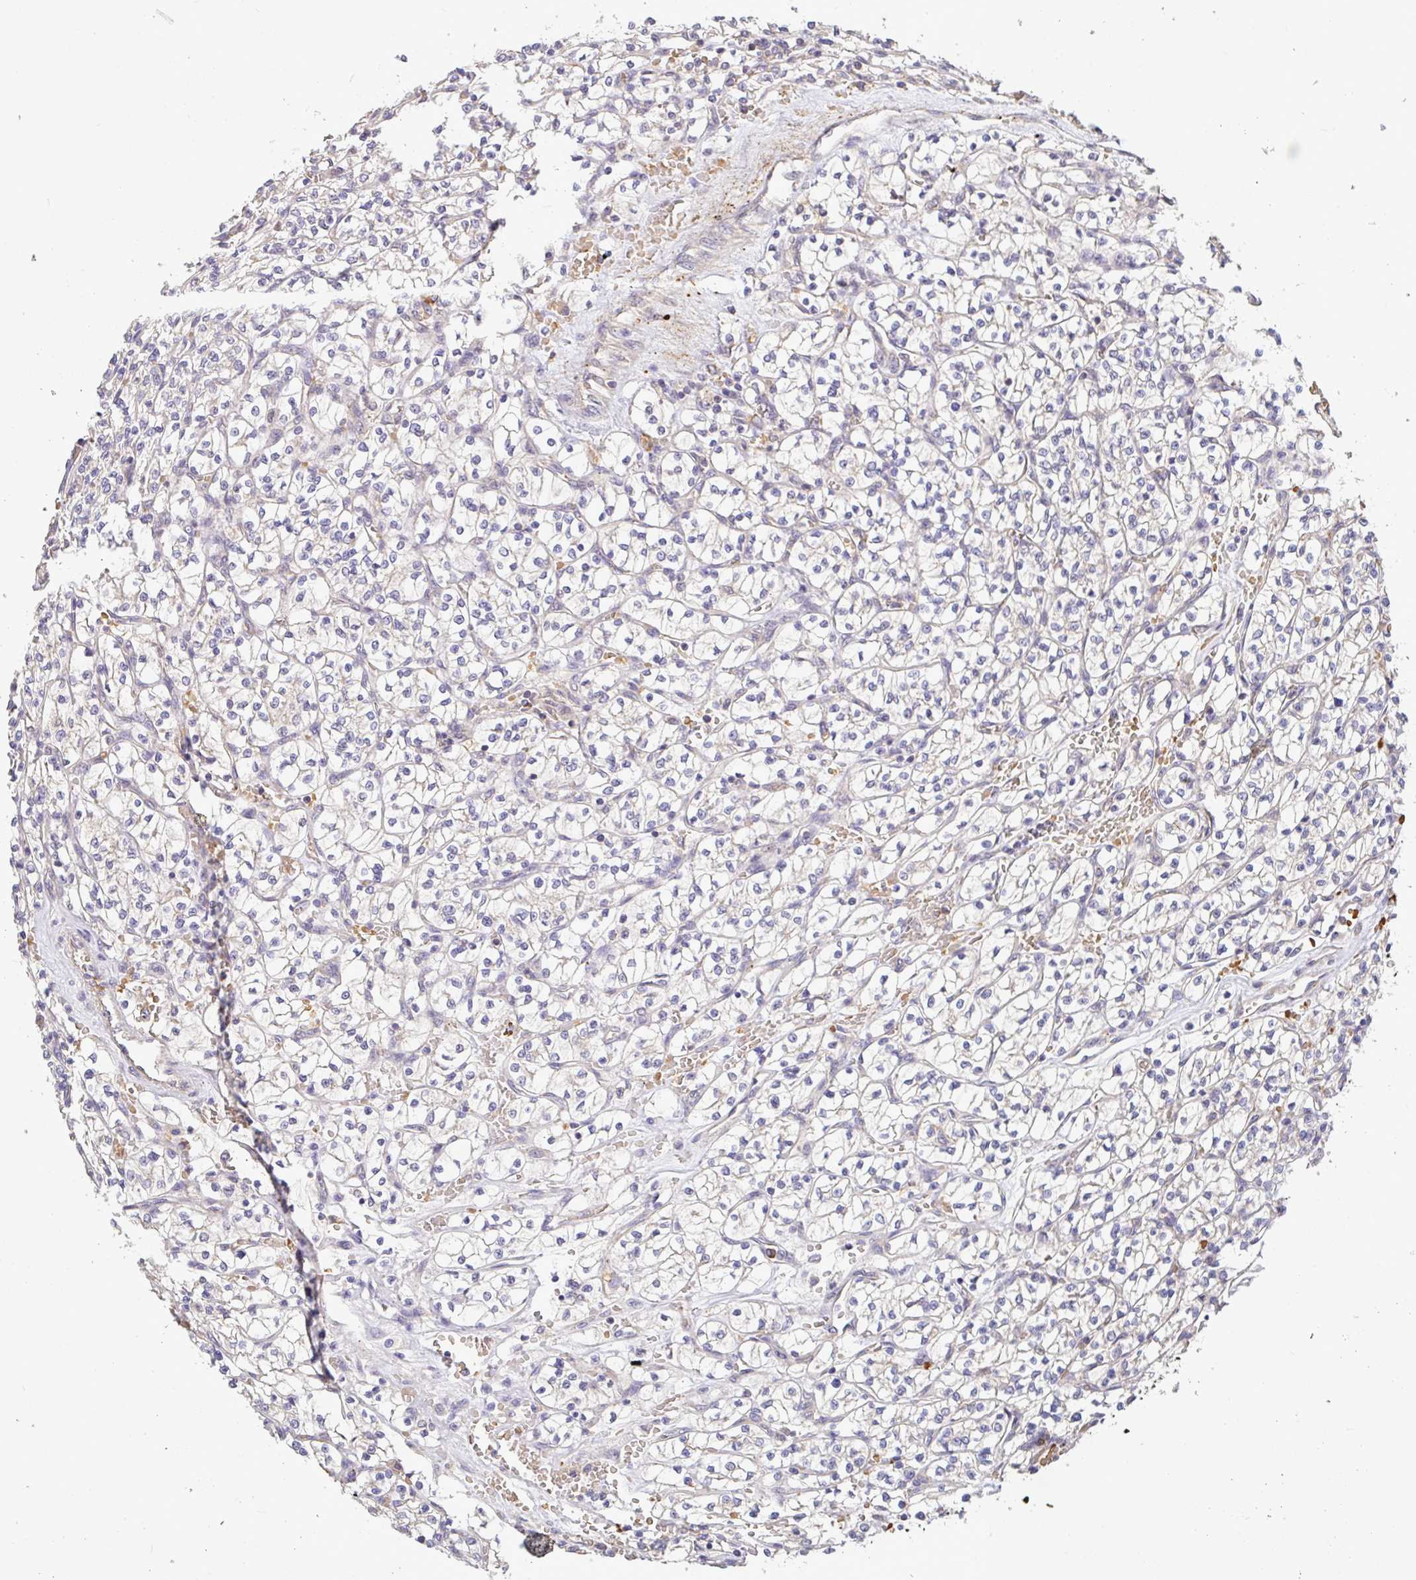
{"staining": {"intensity": "negative", "quantity": "none", "location": "none"}, "tissue": "renal cancer", "cell_type": "Tumor cells", "image_type": "cancer", "snomed": [{"axis": "morphology", "description": "Adenocarcinoma, NOS"}, {"axis": "topography", "description": "Kidney"}], "caption": "The immunohistochemistry (IHC) image has no significant positivity in tumor cells of renal cancer tissue.", "gene": "C1QTNF9B", "patient": {"sex": "female", "age": 64}}